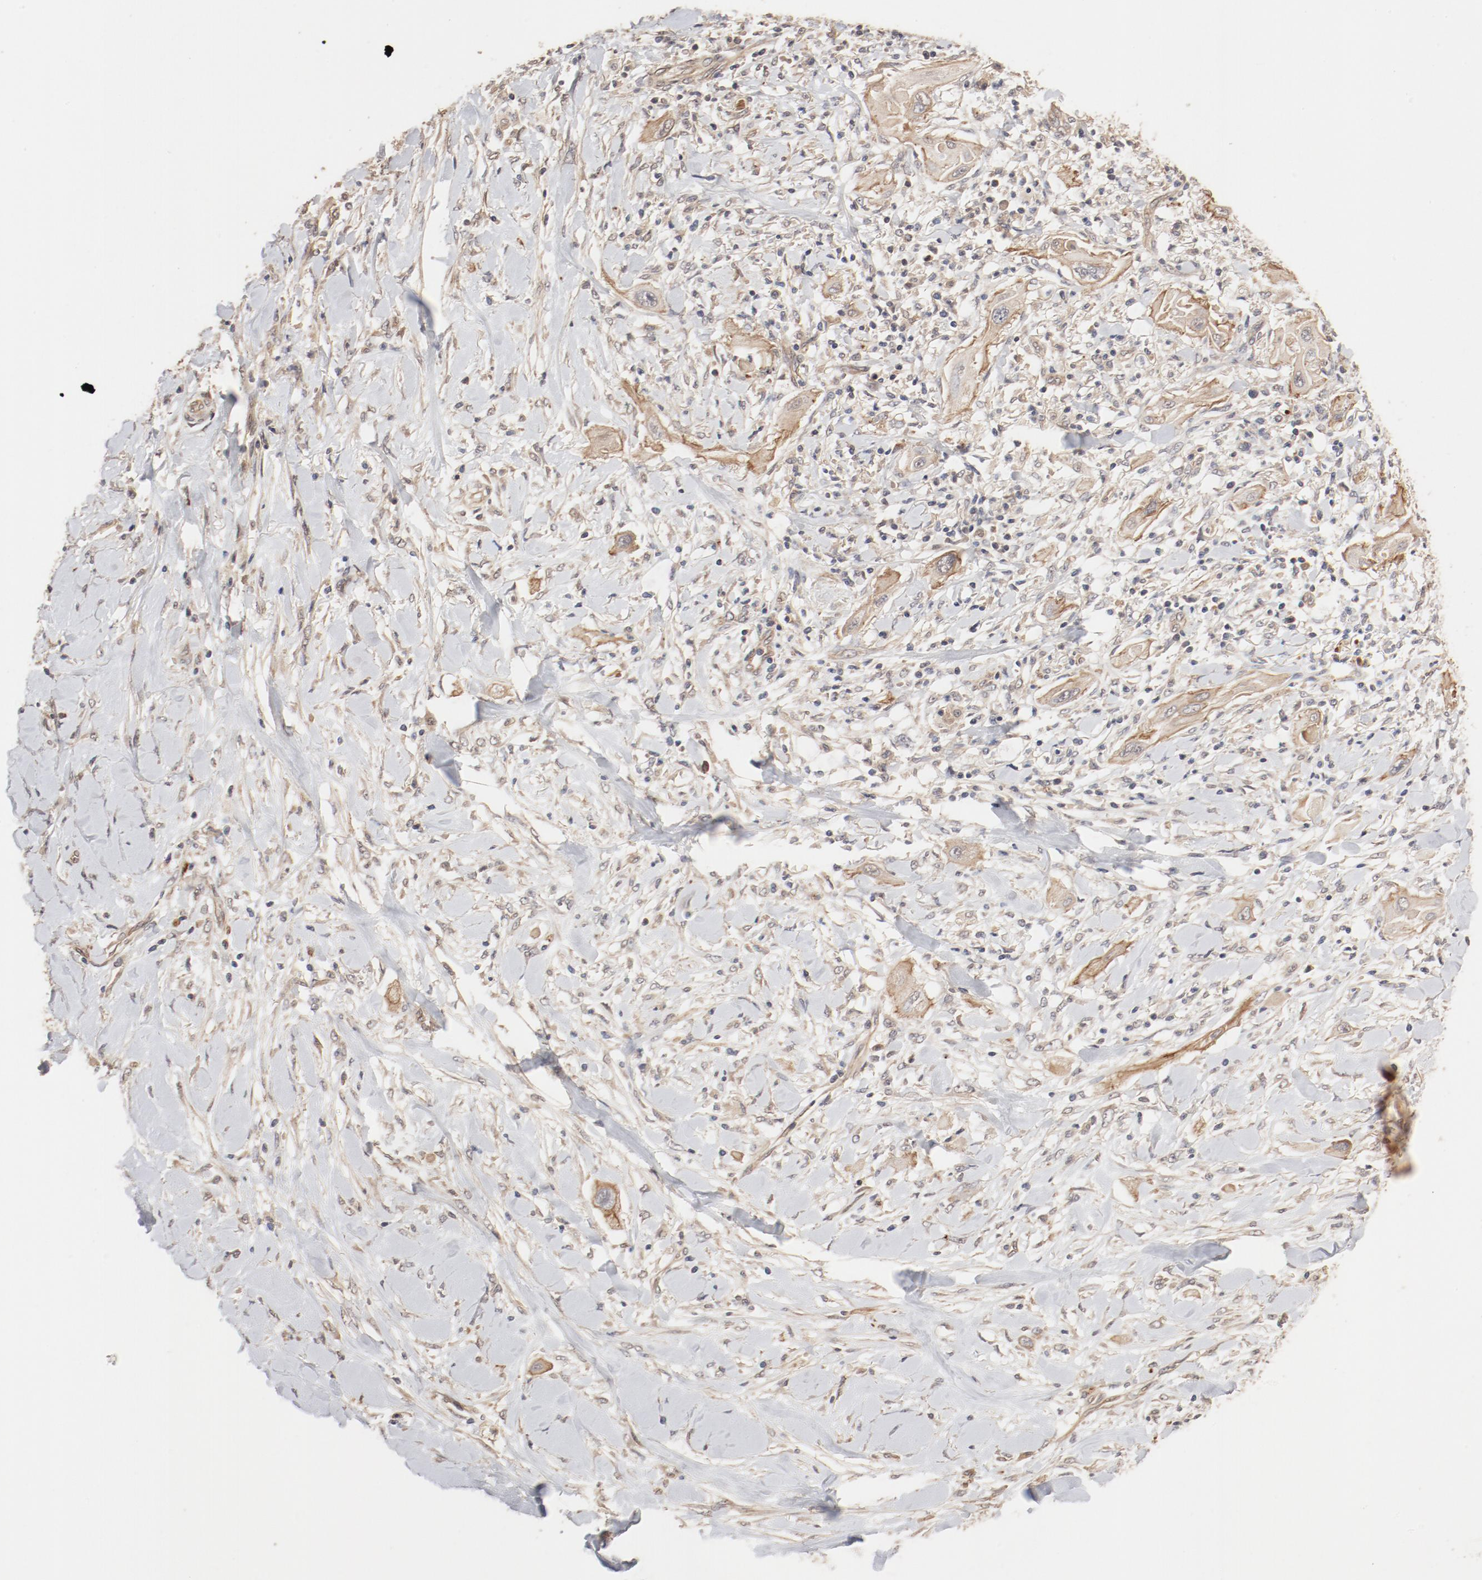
{"staining": {"intensity": "moderate", "quantity": ">75%", "location": "cytoplasmic/membranous"}, "tissue": "lung cancer", "cell_type": "Tumor cells", "image_type": "cancer", "snomed": [{"axis": "morphology", "description": "Squamous cell carcinoma, NOS"}, {"axis": "topography", "description": "Lung"}], "caption": "DAB immunohistochemical staining of lung cancer exhibits moderate cytoplasmic/membranous protein expression in approximately >75% of tumor cells. The protein of interest is stained brown, and the nuclei are stained in blue (DAB IHC with brightfield microscopy, high magnification).", "gene": "IL3RA", "patient": {"sex": "female", "age": 47}}